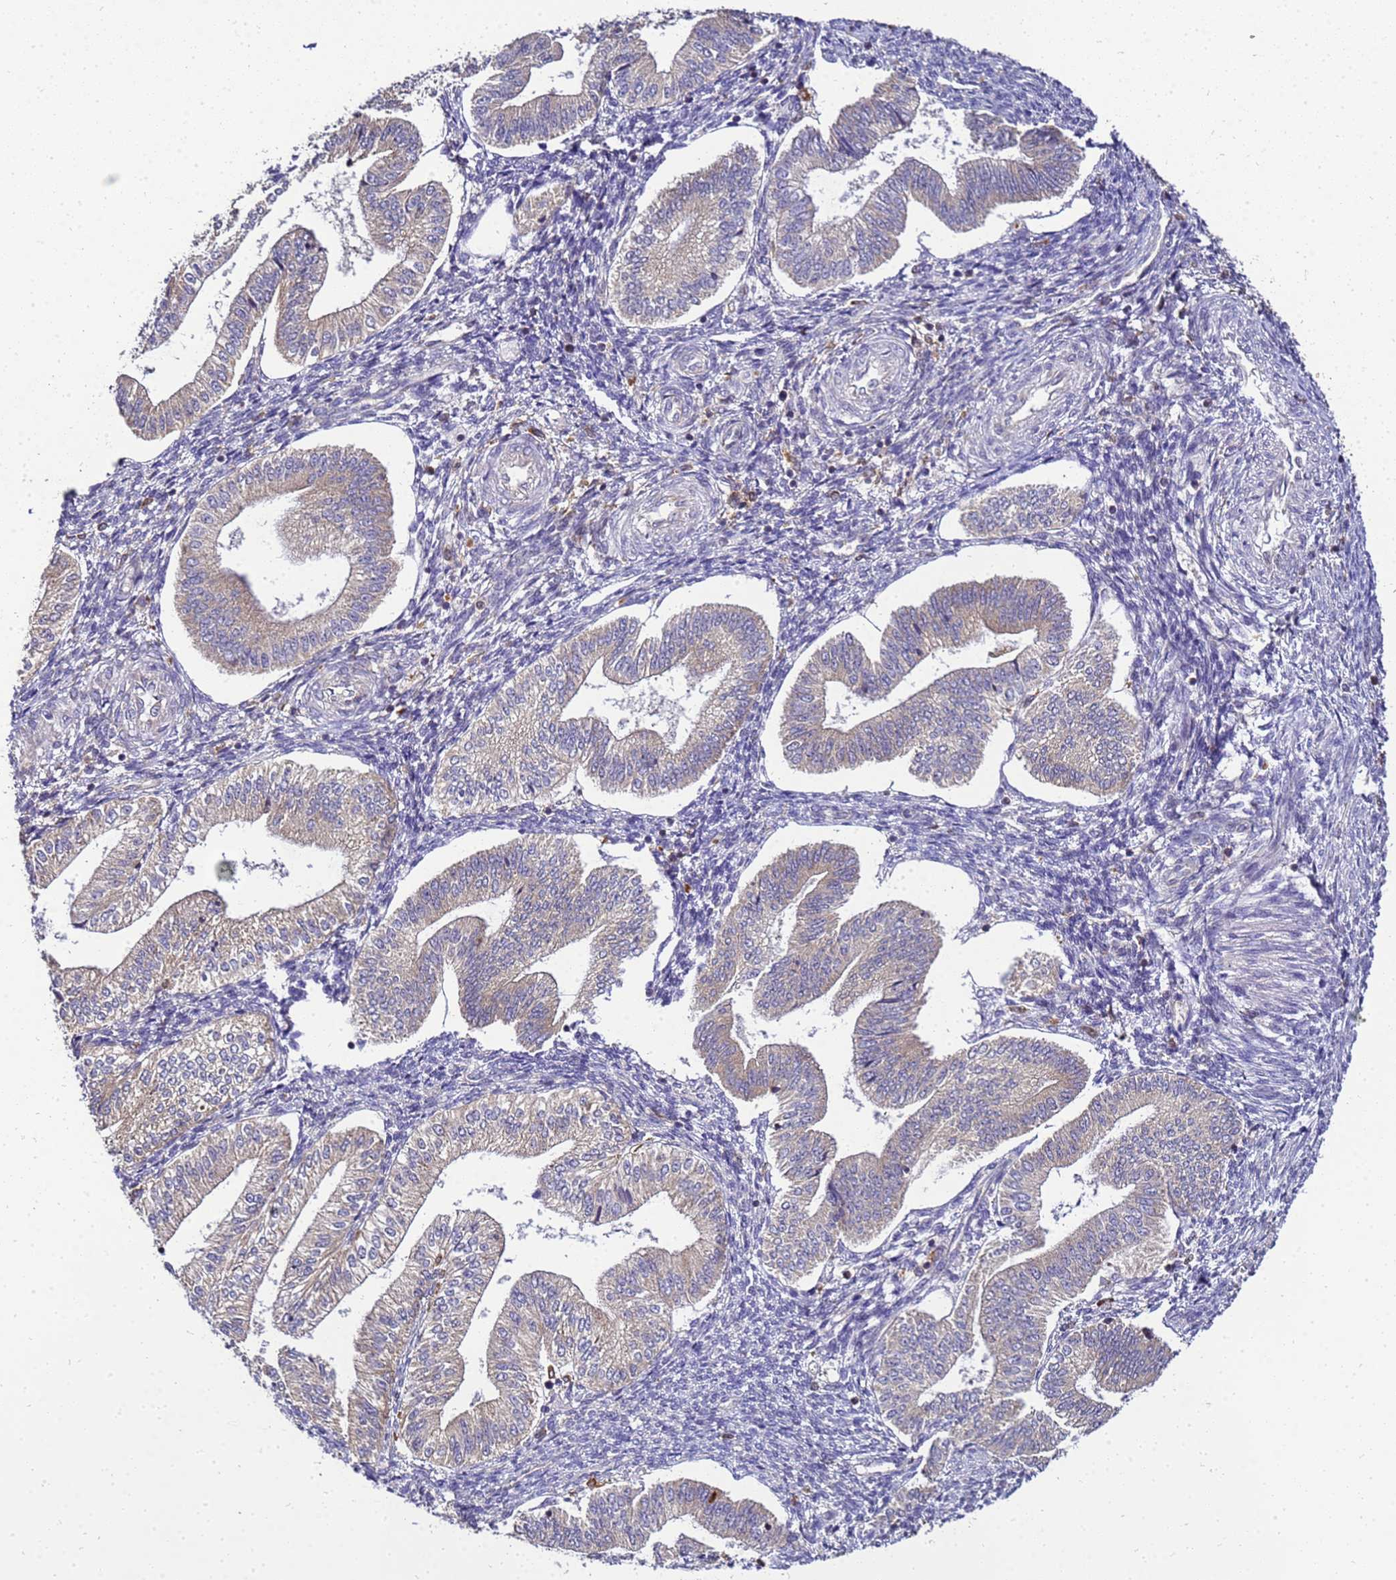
{"staining": {"intensity": "negative", "quantity": "none", "location": "none"}, "tissue": "endometrium", "cell_type": "Cells in endometrial stroma", "image_type": "normal", "snomed": [{"axis": "morphology", "description": "Normal tissue, NOS"}, {"axis": "topography", "description": "Endometrium"}], "caption": "Benign endometrium was stained to show a protein in brown. There is no significant expression in cells in endometrial stroma. (DAB (3,3'-diaminobenzidine) immunohistochemistry (IHC) with hematoxylin counter stain).", "gene": "ADPGK", "patient": {"sex": "female", "age": 34}}